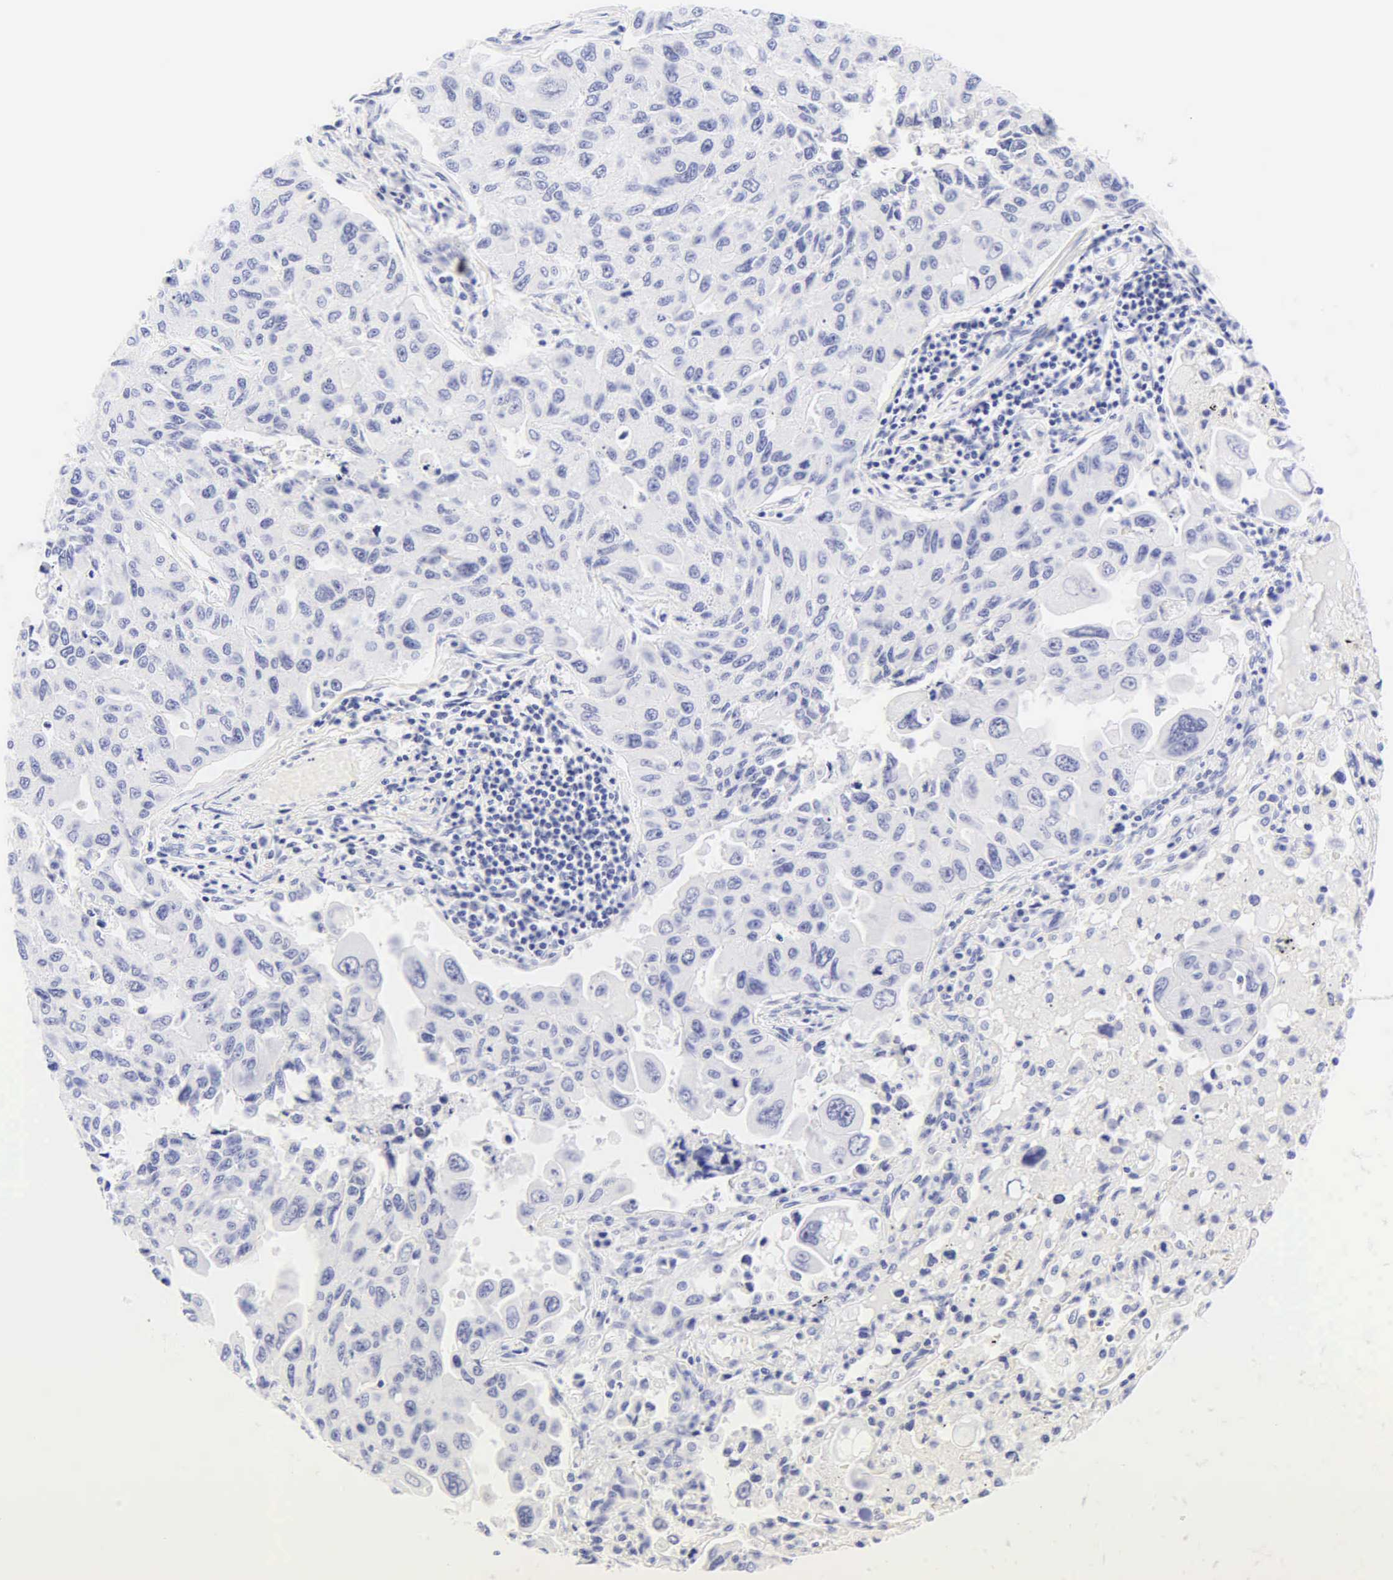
{"staining": {"intensity": "negative", "quantity": "none", "location": "none"}, "tissue": "lung cancer", "cell_type": "Tumor cells", "image_type": "cancer", "snomed": [{"axis": "morphology", "description": "Adenocarcinoma, NOS"}, {"axis": "topography", "description": "Lung"}], "caption": "IHC photomicrograph of neoplastic tissue: adenocarcinoma (lung) stained with DAB (3,3'-diaminobenzidine) shows no significant protein staining in tumor cells.", "gene": "KRT20", "patient": {"sex": "male", "age": 64}}